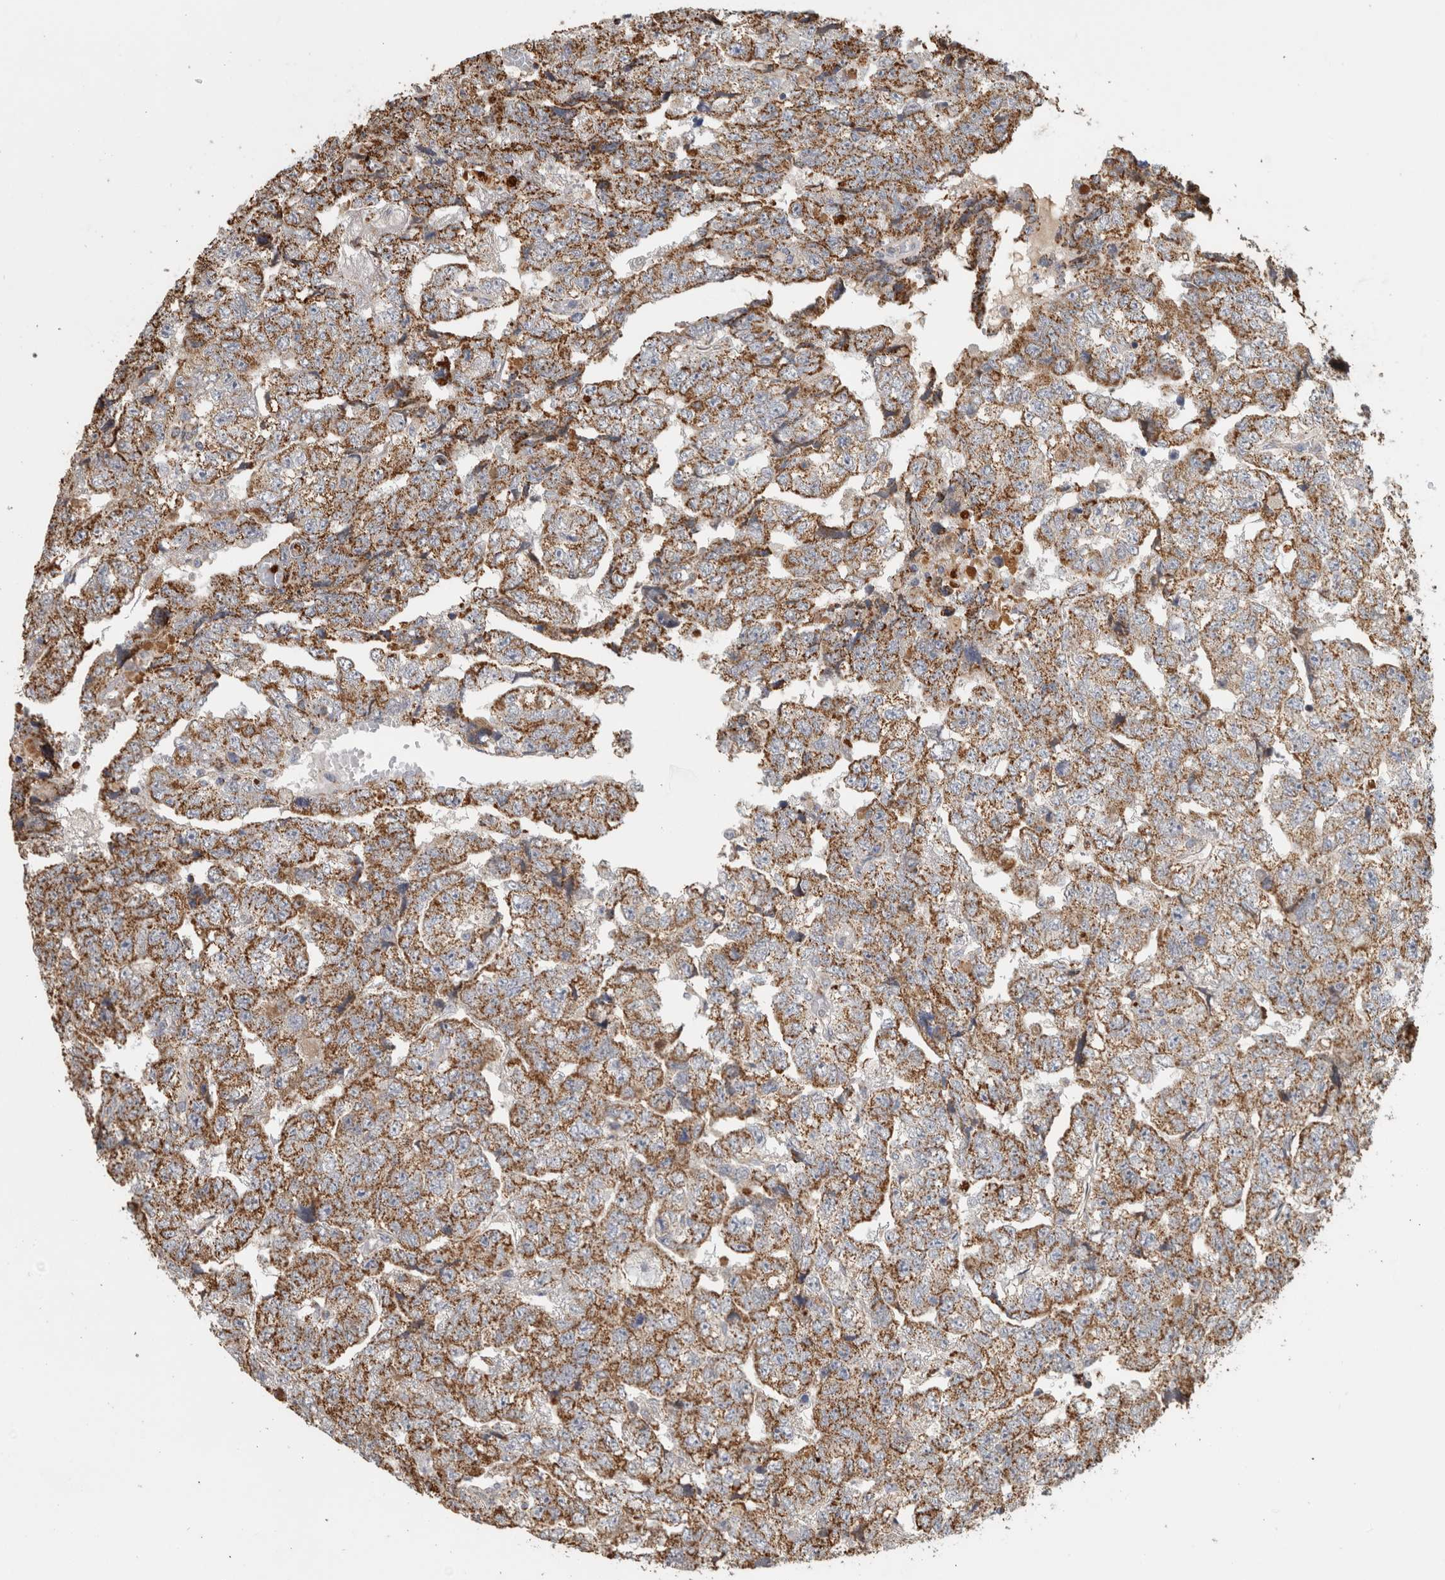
{"staining": {"intensity": "moderate", "quantity": ">75%", "location": "cytoplasmic/membranous"}, "tissue": "testis cancer", "cell_type": "Tumor cells", "image_type": "cancer", "snomed": [{"axis": "morphology", "description": "Carcinoma, Embryonal, NOS"}, {"axis": "topography", "description": "Testis"}], "caption": "Moderate cytoplasmic/membranous positivity is identified in approximately >75% of tumor cells in testis cancer. Nuclei are stained in blue.", "gene": "ST8SIA1", "patient": {"sex": "male", "age": 36}}